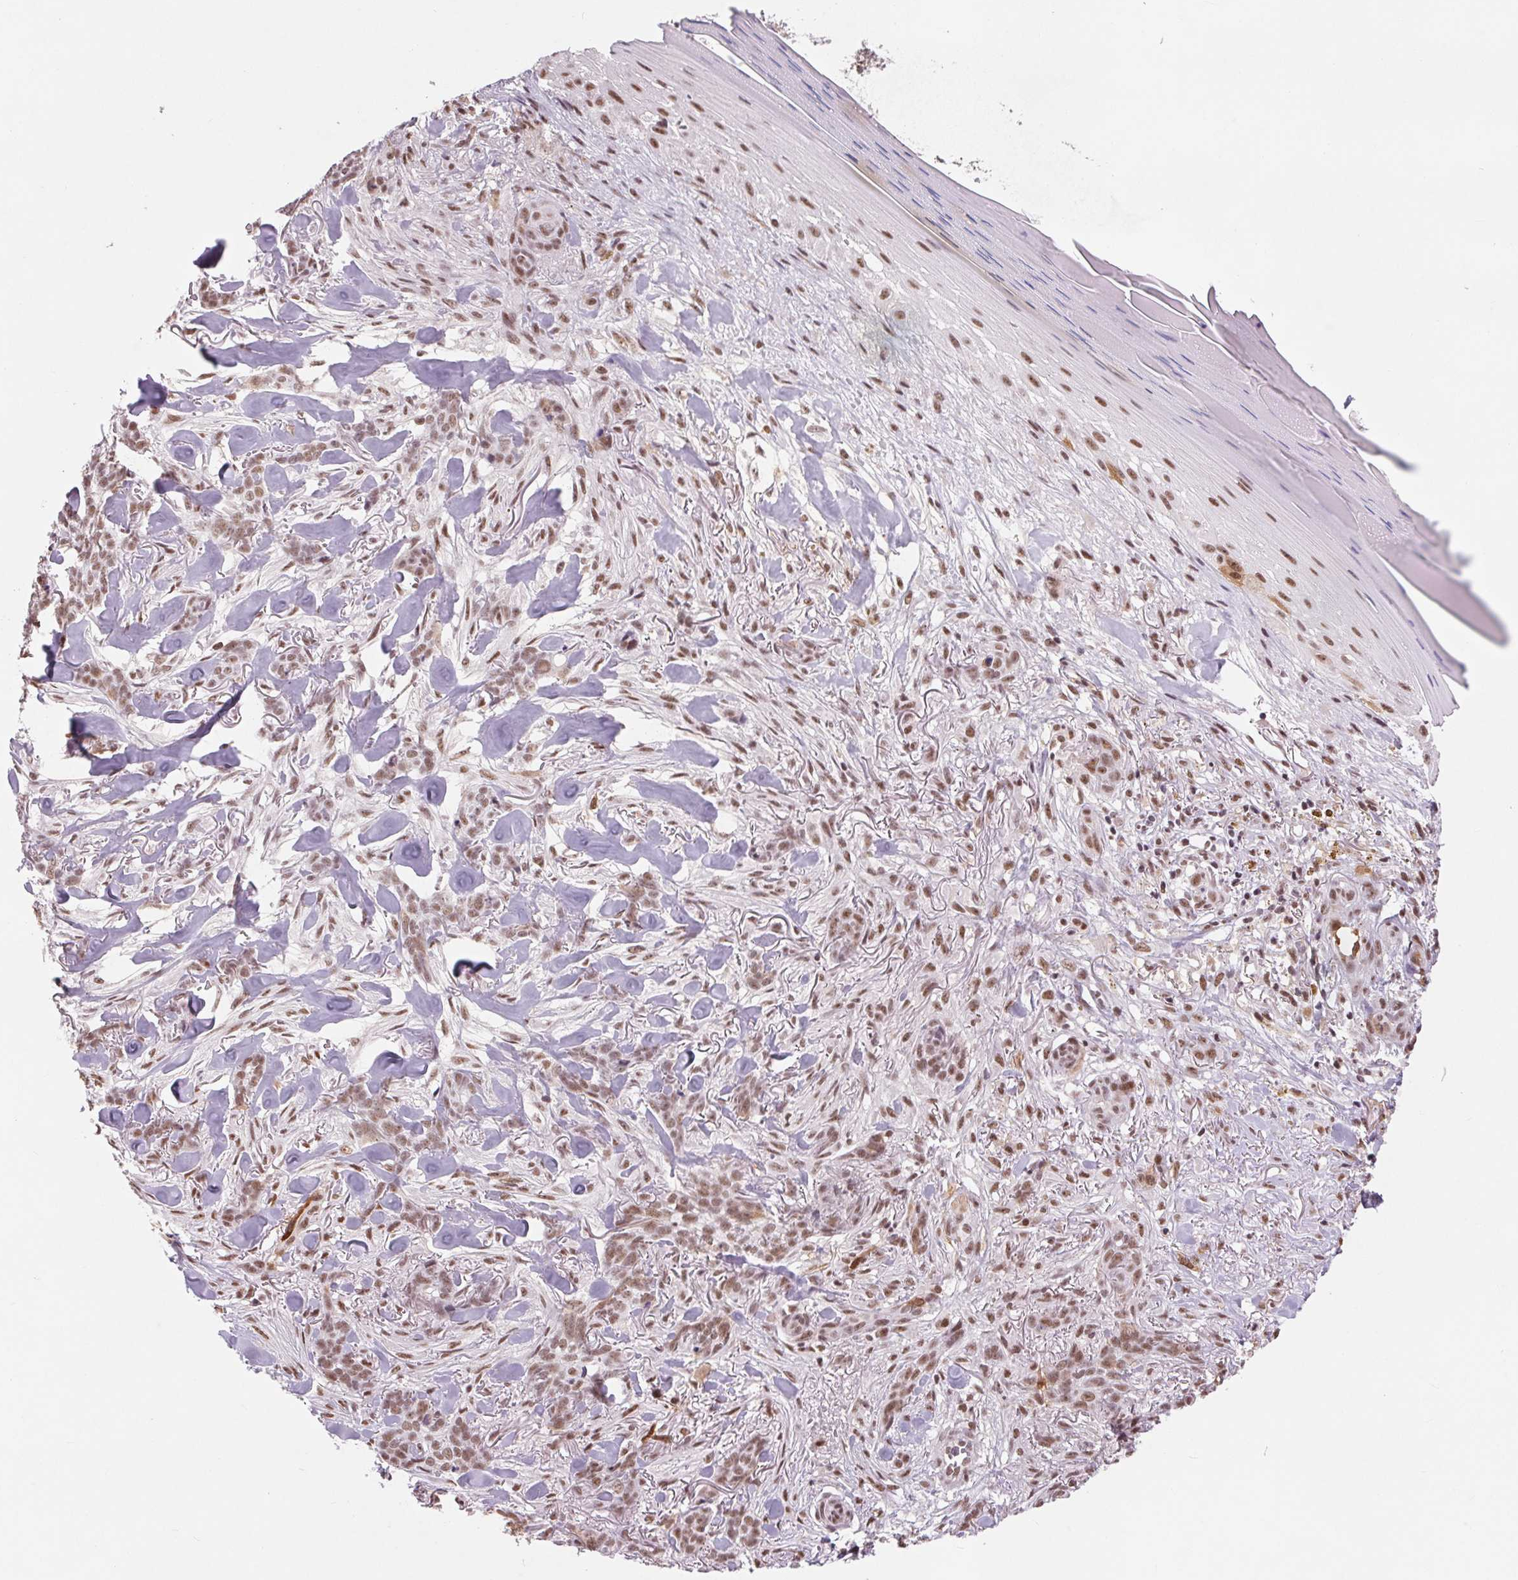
{"staining": {"intensity": "moderate", "quantity": ">75%", "location": "nuclear"}, "tissue": "skin cancer", "cell_type": "Tumor cells", "image_type": "cancer", "snomed": [{"axis": "morphology", "description": "Basal cell carcinoma"}, {"axis": "topography", "description": "Skin"}], "caption": "Skin cancer tissue reveals moderate nuclear positivity in about >75% of tumor cells, visualized by immunohistochemistry. The staining was performed using DAB, with brown indicating positive protein expression. Nuclei are stained blue with hematoxylin.", "gene": "CD2BP2", "patient": {"sex": "female", "age": 61}}